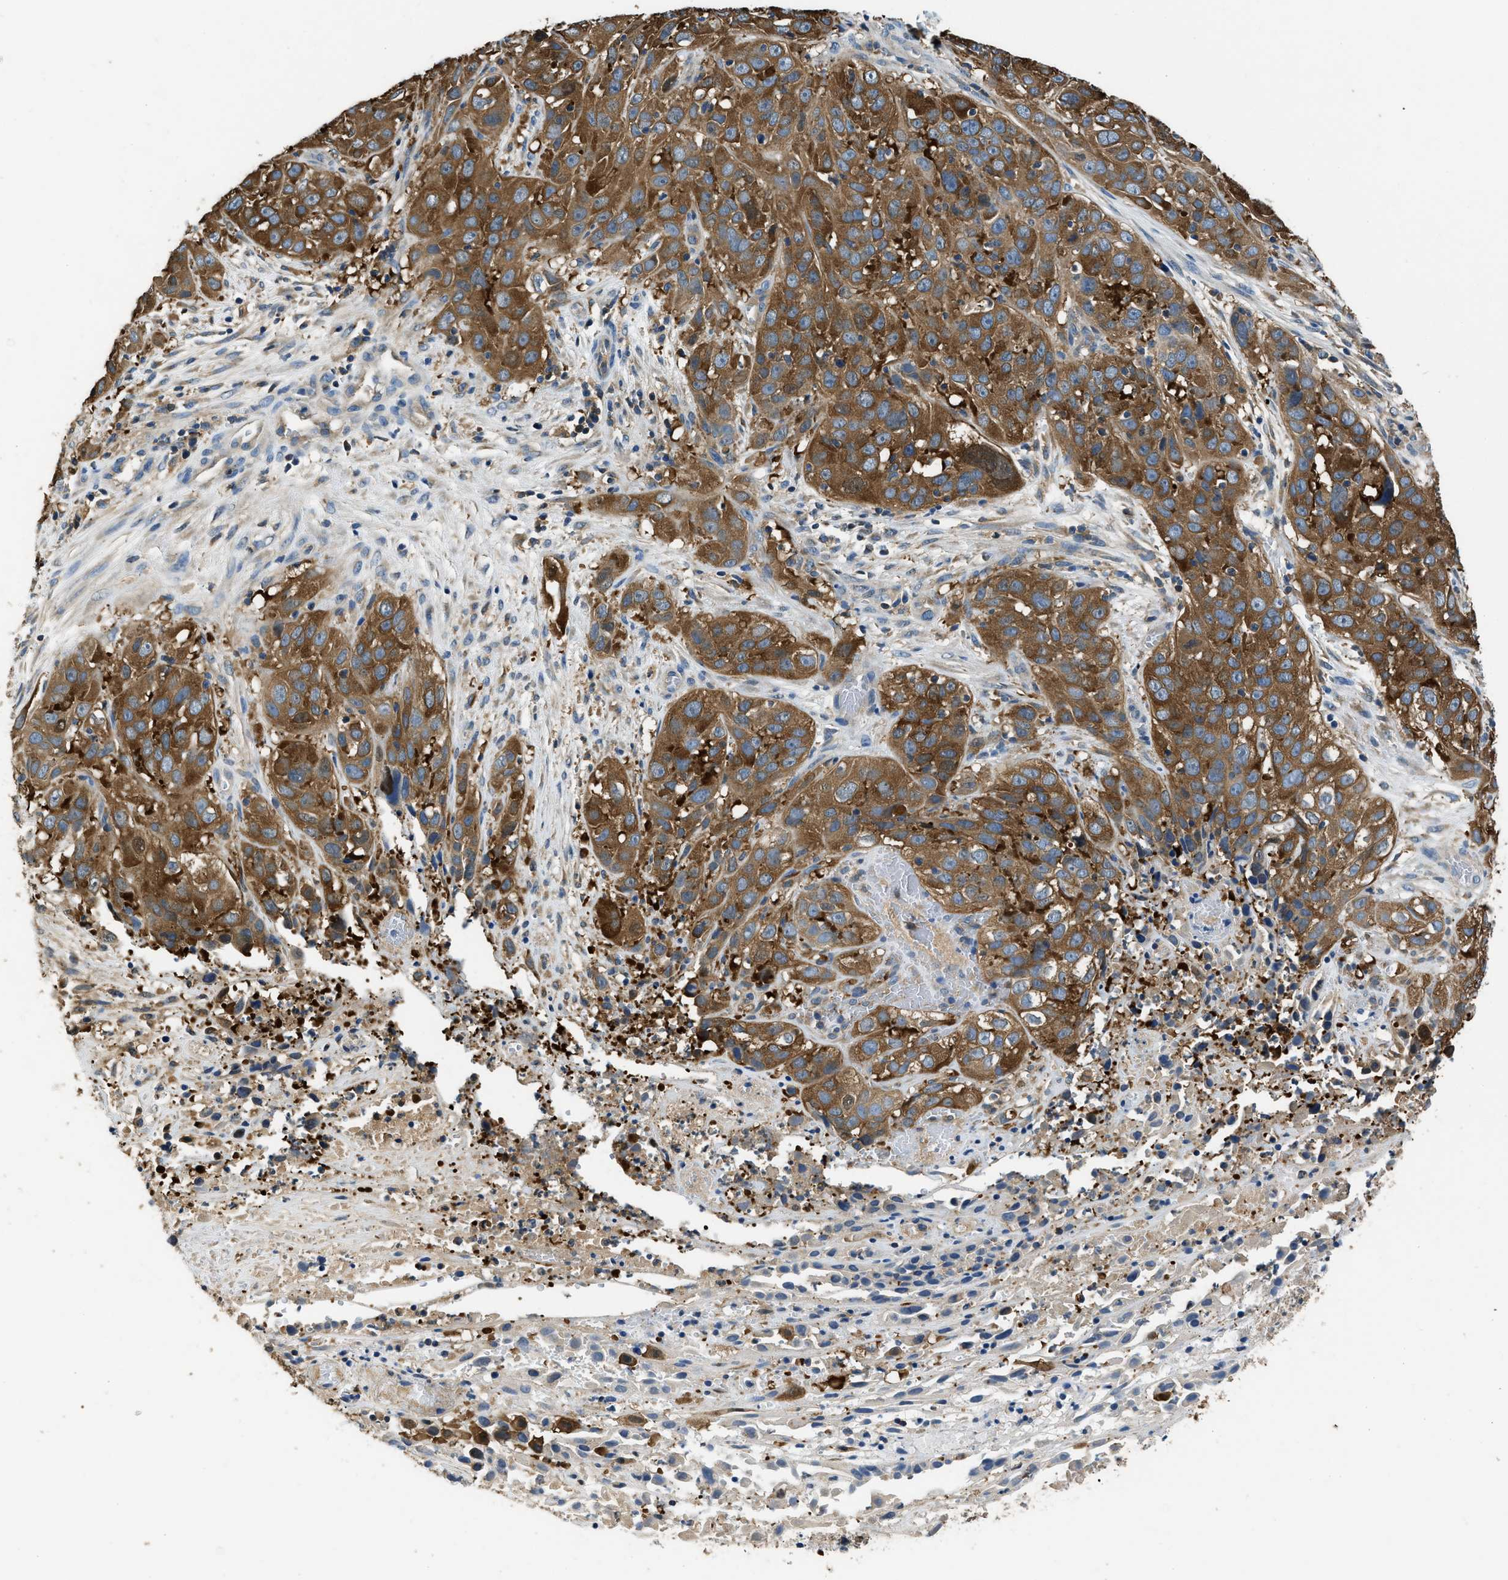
{"staining": {"intensity": "strong", "quantity": ">75%", "location": "cytoplasmic/membranous"}, "tissue": "cervical cancer", "cell_type": "Tumor cells", "image_type": "cancer", "snomed": [{"axis": "morphology", "description": "Squamous cell carcinoma, NOS"}, {"axis": "topography", "description": "Cervix"}], "caption": "Immunohistochemical staining of squamous cell carcinoma (cervical) exhibits high levels of strong cytoplasmic/membranous positivity in about >75% of tumor cells. The staining was performed using DAB to visualize the protein expression in brown, while the nuclei were stained in blue with hematoxylin (Magnification: 20x).", "gene": "PKM", "patient": {"sex": "female", "age": 32}}